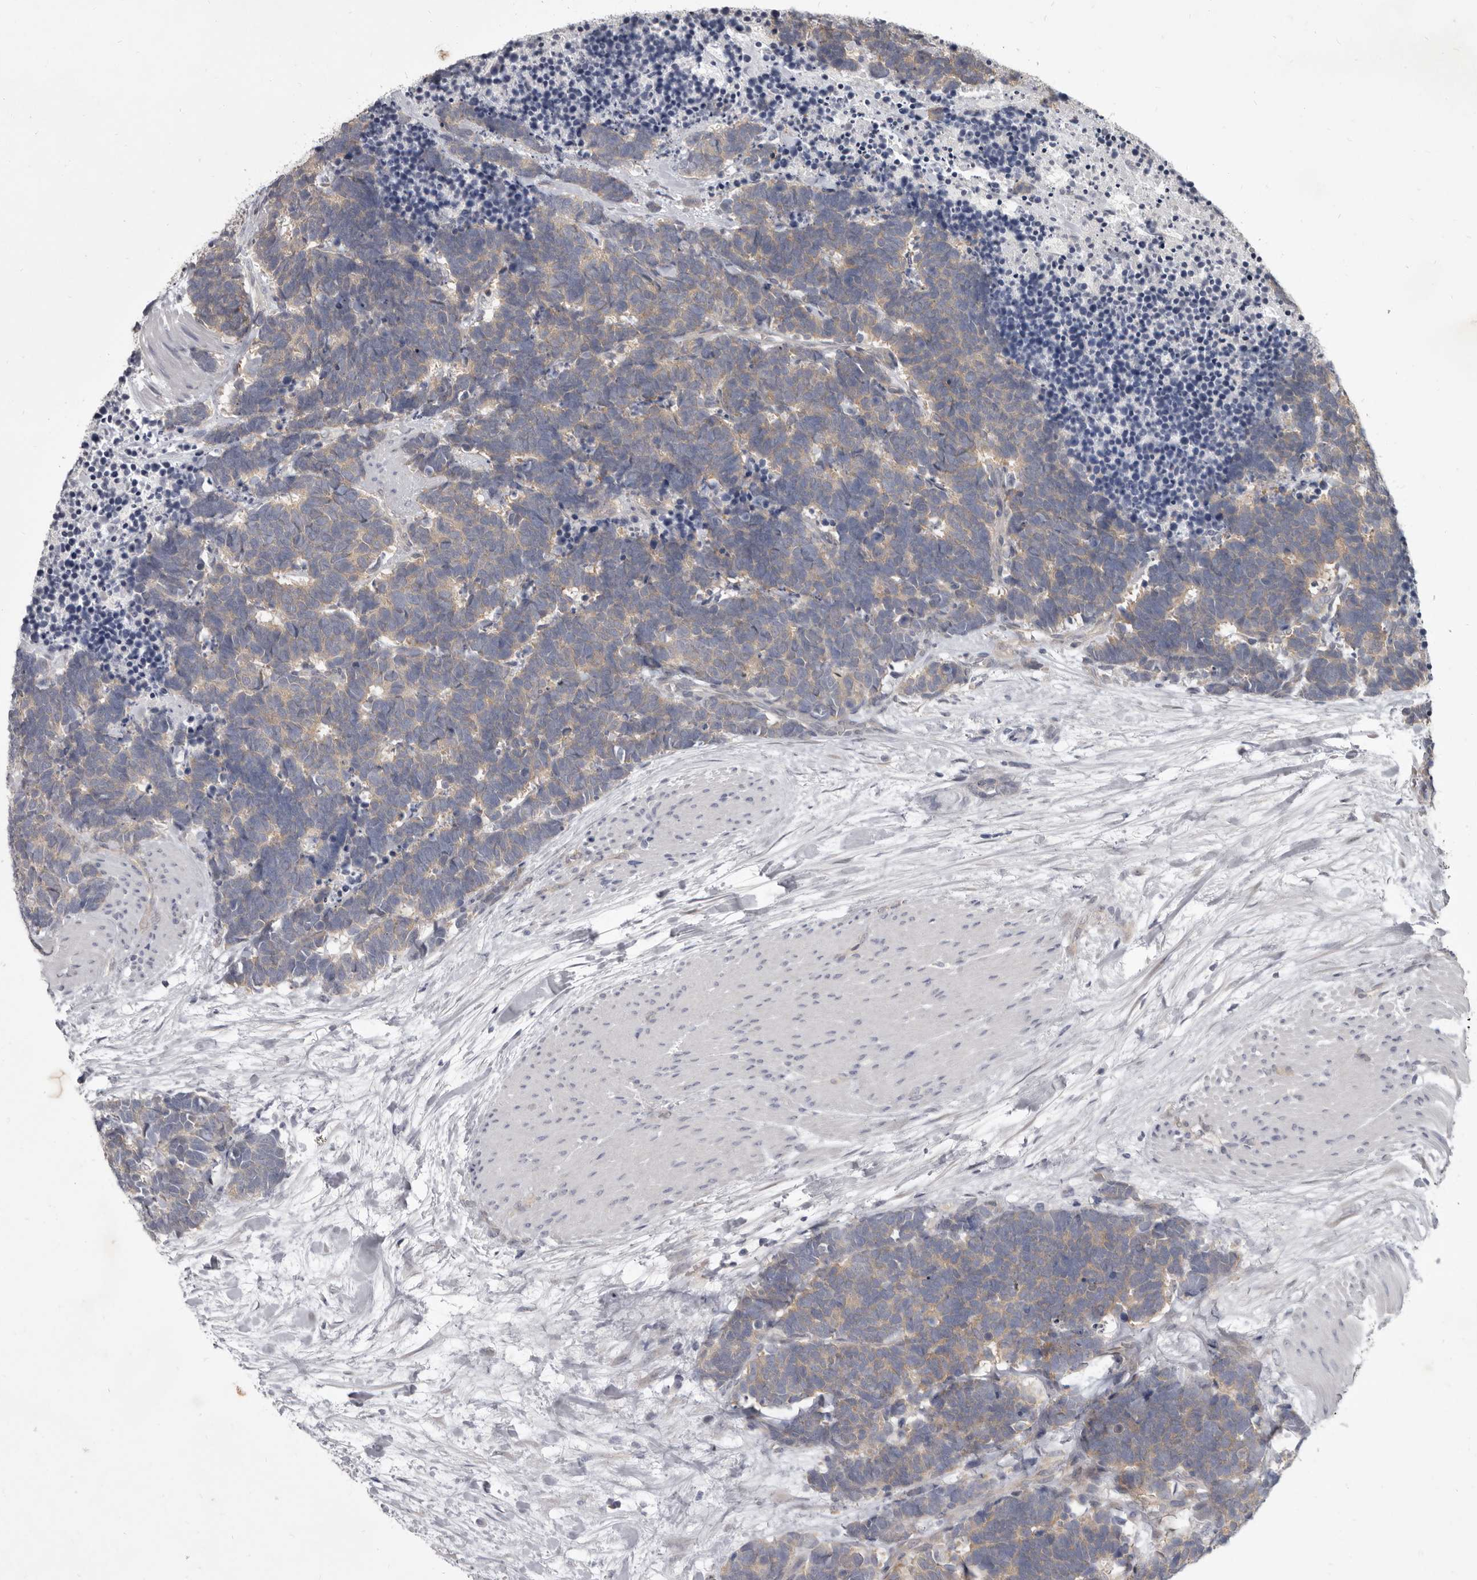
{"staining": {"intensity": "weak", "quantity": "25%-75%", "location": "cytoplasmic/membranous"}, "tissue": "carcinoid", "cell_type": "Tumor cells", "image_type": "cancer", "snomed": [{"axis": "morphology", "description": "Carcinoma, NOS"}, {"axis": "morphology", "description": "Carcinoid, malignant, NOS"}, {"axis": "topography", "description": "Urinary bladder"}], "caption": "Brown immunohistochemical staining in human carcinoid demonstrates weak cytoplasmic/membranous expression in approximately 25%-75% of tumor cells.", "gene": "GSK3B", "patient": {"sex": "male", "age": 57}}